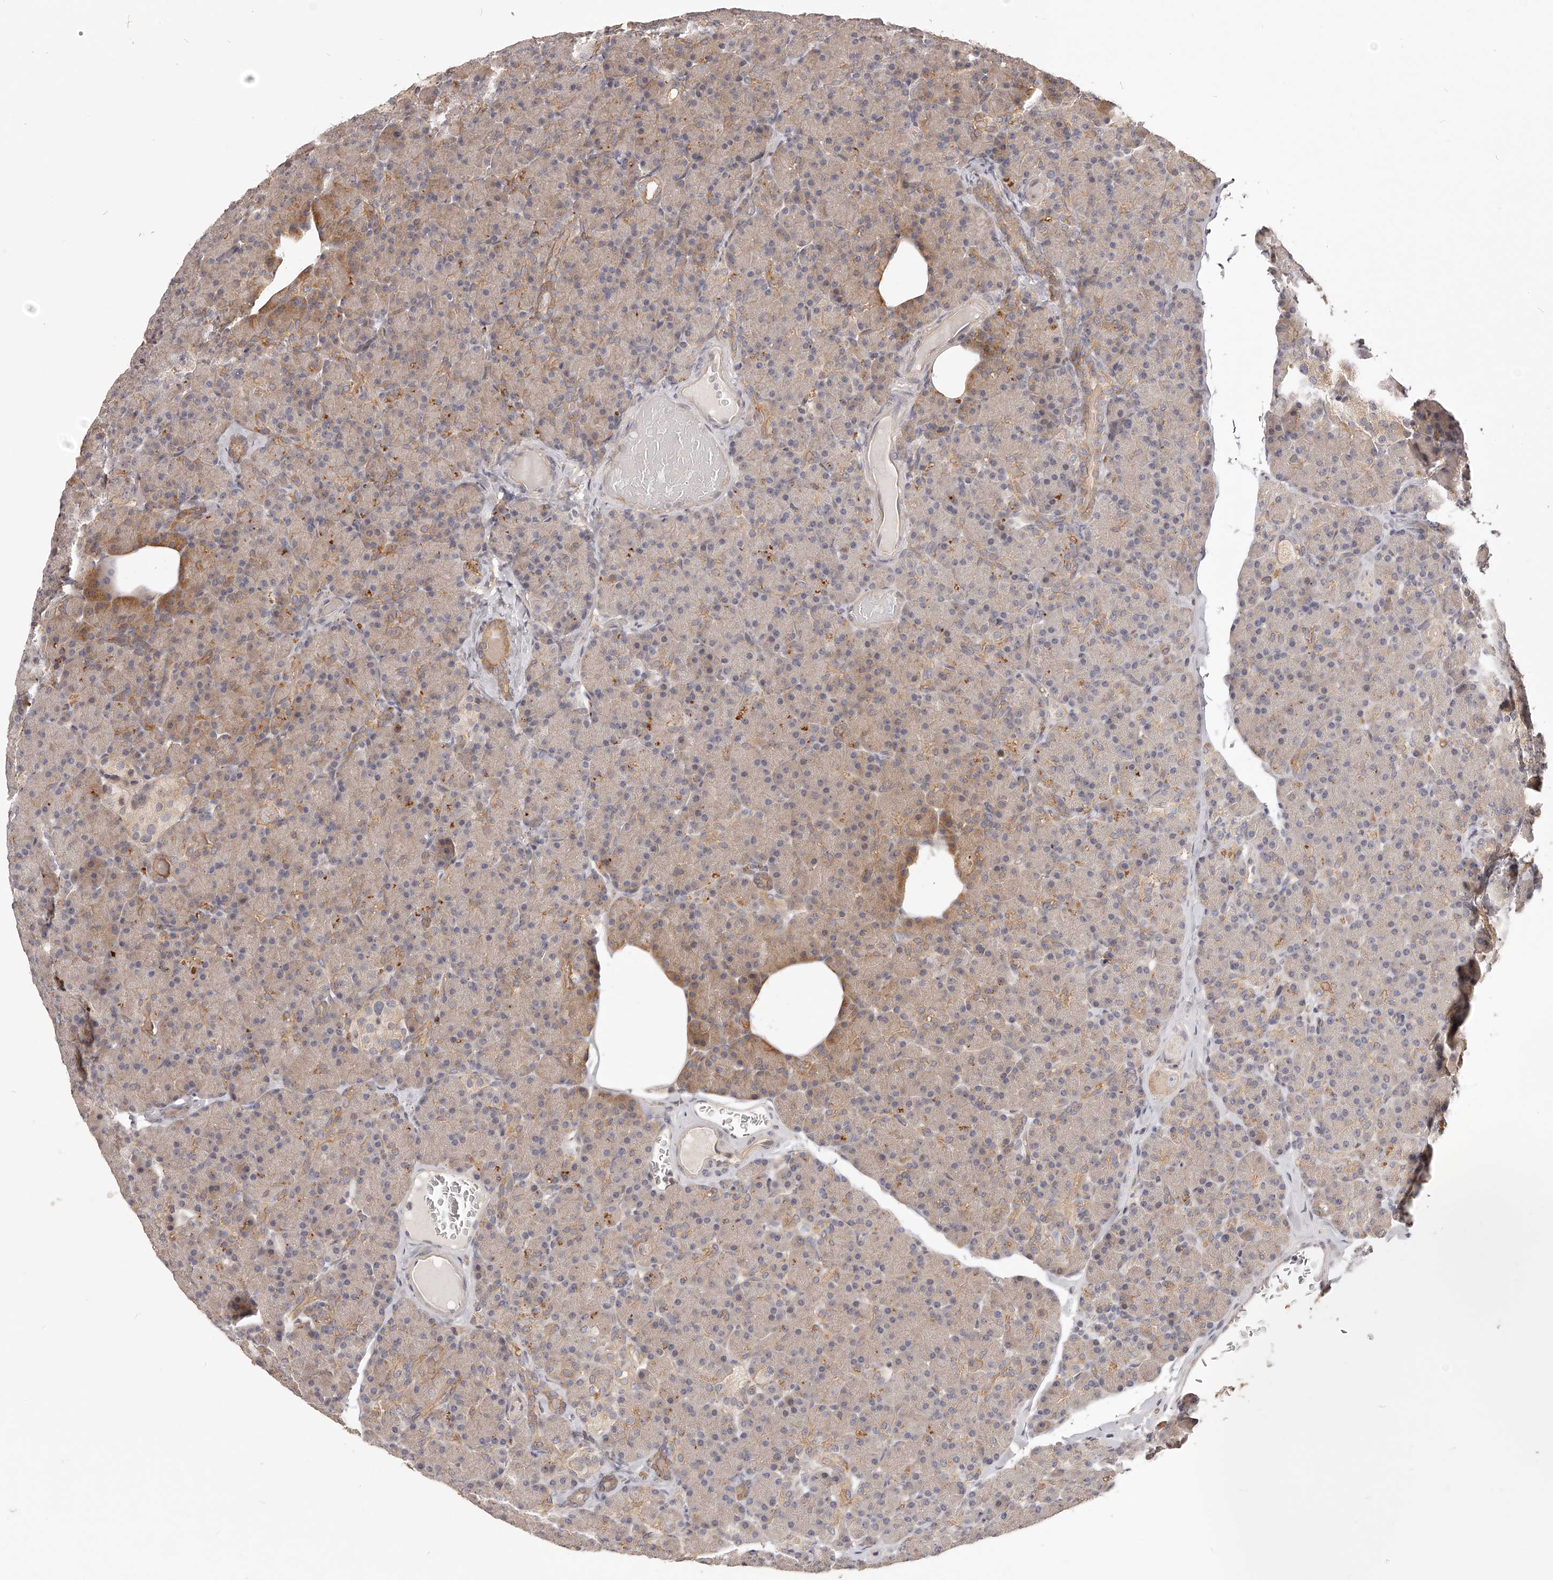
{"staining": {"intensity": "weak", "quantity": ">75%", "location": "cytoplasmic/membranous"}, "tissue": "pancreas", "cell_type": "Exocrine glandular cells", "image_type": "normal", "snomed": [{"axis": "morphology", "description": "Normal tissue, NOS"}, {"axis": "topography", "description": "Pancreas"}], "caption": "This histopathology image demonstrates immunohistochemistry (IHC) staining of normal pancreas, with low weak cytoplasmic/membranous staining in about >75% of exocrine glandular cells.", "gene": "ZNF582", "patient": {"sex": "female", "age": 43}}